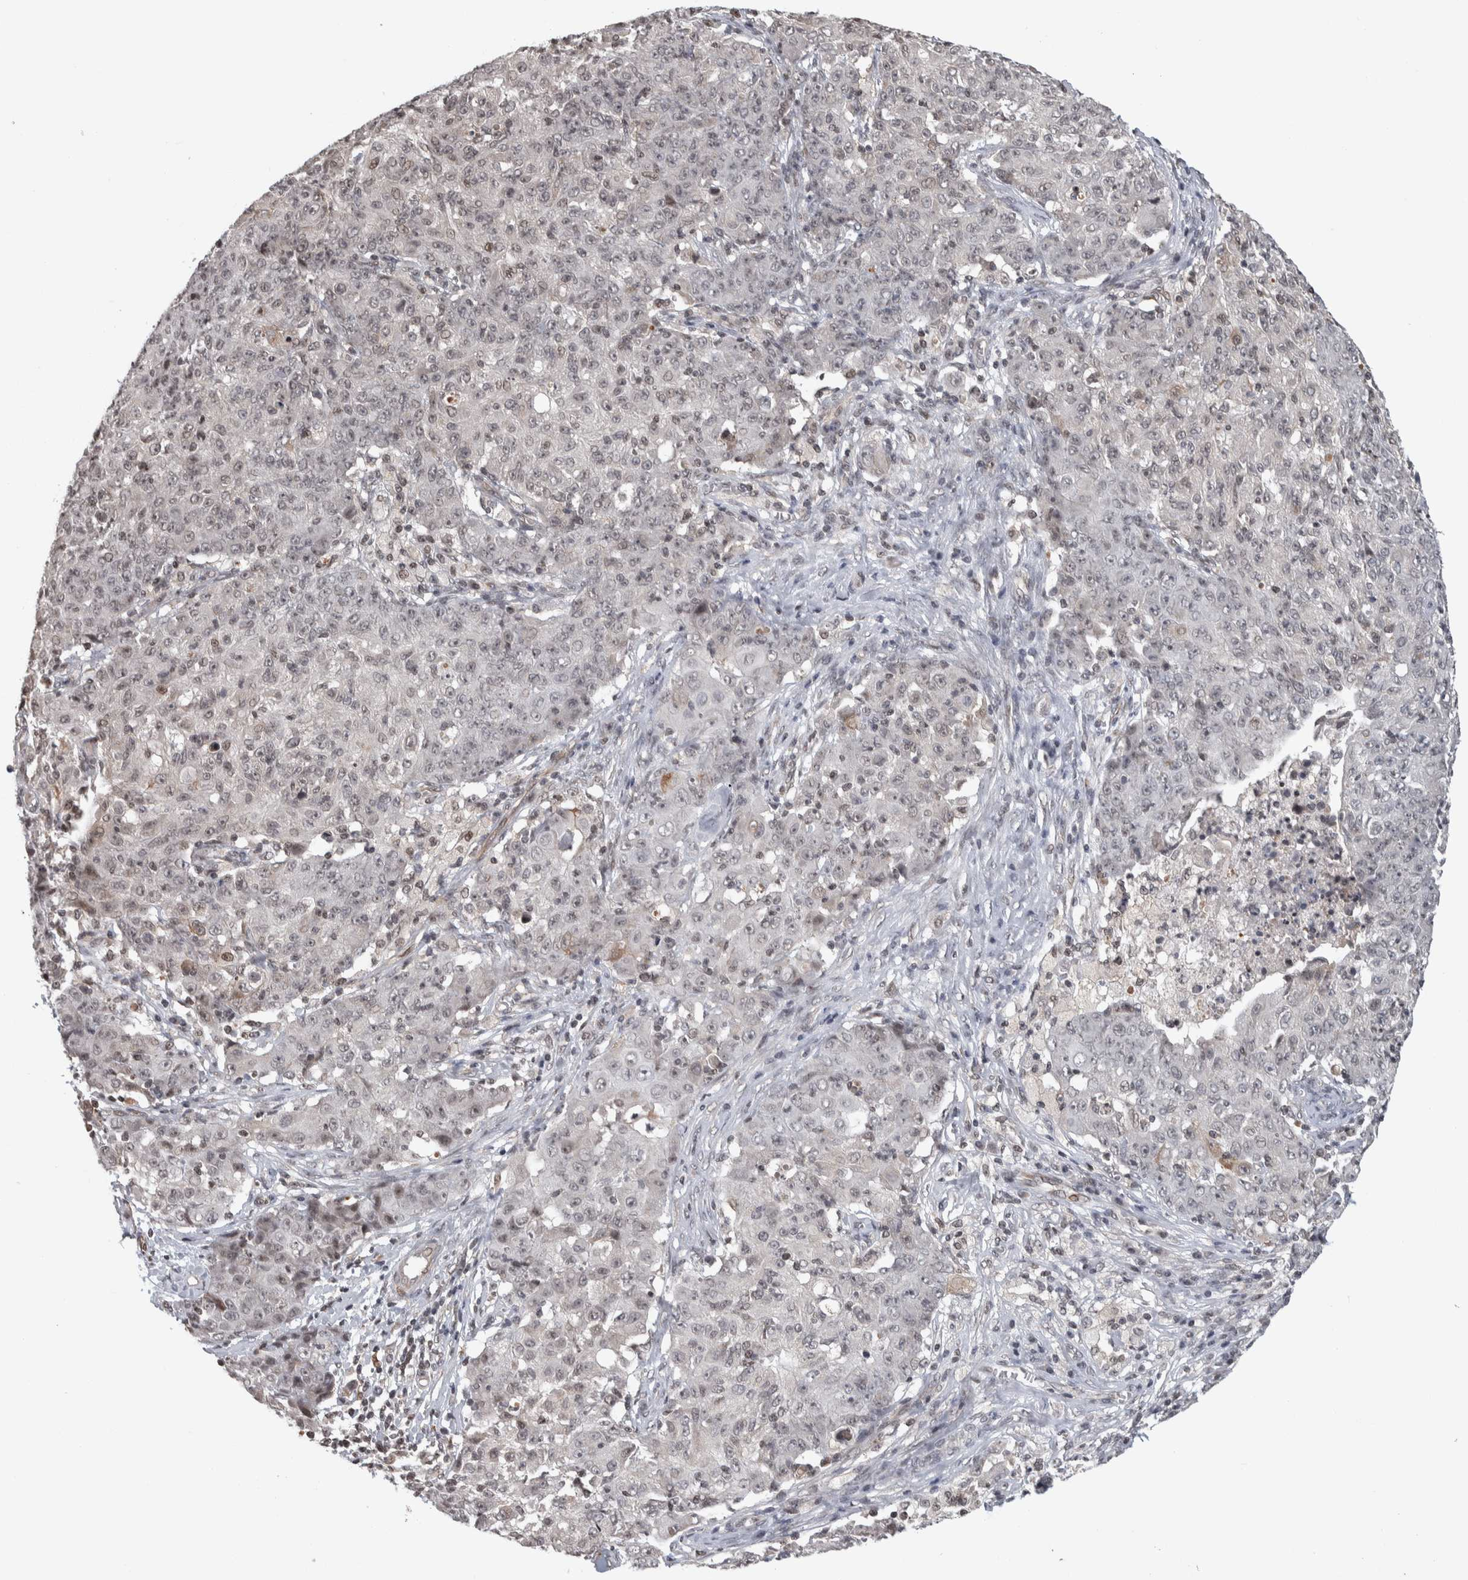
{"staining": {"intensity": "weak", "quantity": "25%-75%", "location": "nuclear"}, "tissue": "ovarian cancer", "cell_type": "Tumor cells", "image_type": "cancer", "snomed": [{"axis": "morphology", "description": "Carcinoma, endometroid"}, {"axis": "topography", "description": "Ovary"}], "caption": "Immunohistochemical staining of human ovarian cancer exhibits low levels of weak nuclear protein positivity in approximately 25%-75% of tumor cells.", "gene": "ZSCAN21", "patient": {"sex": "female", "age": 42}}